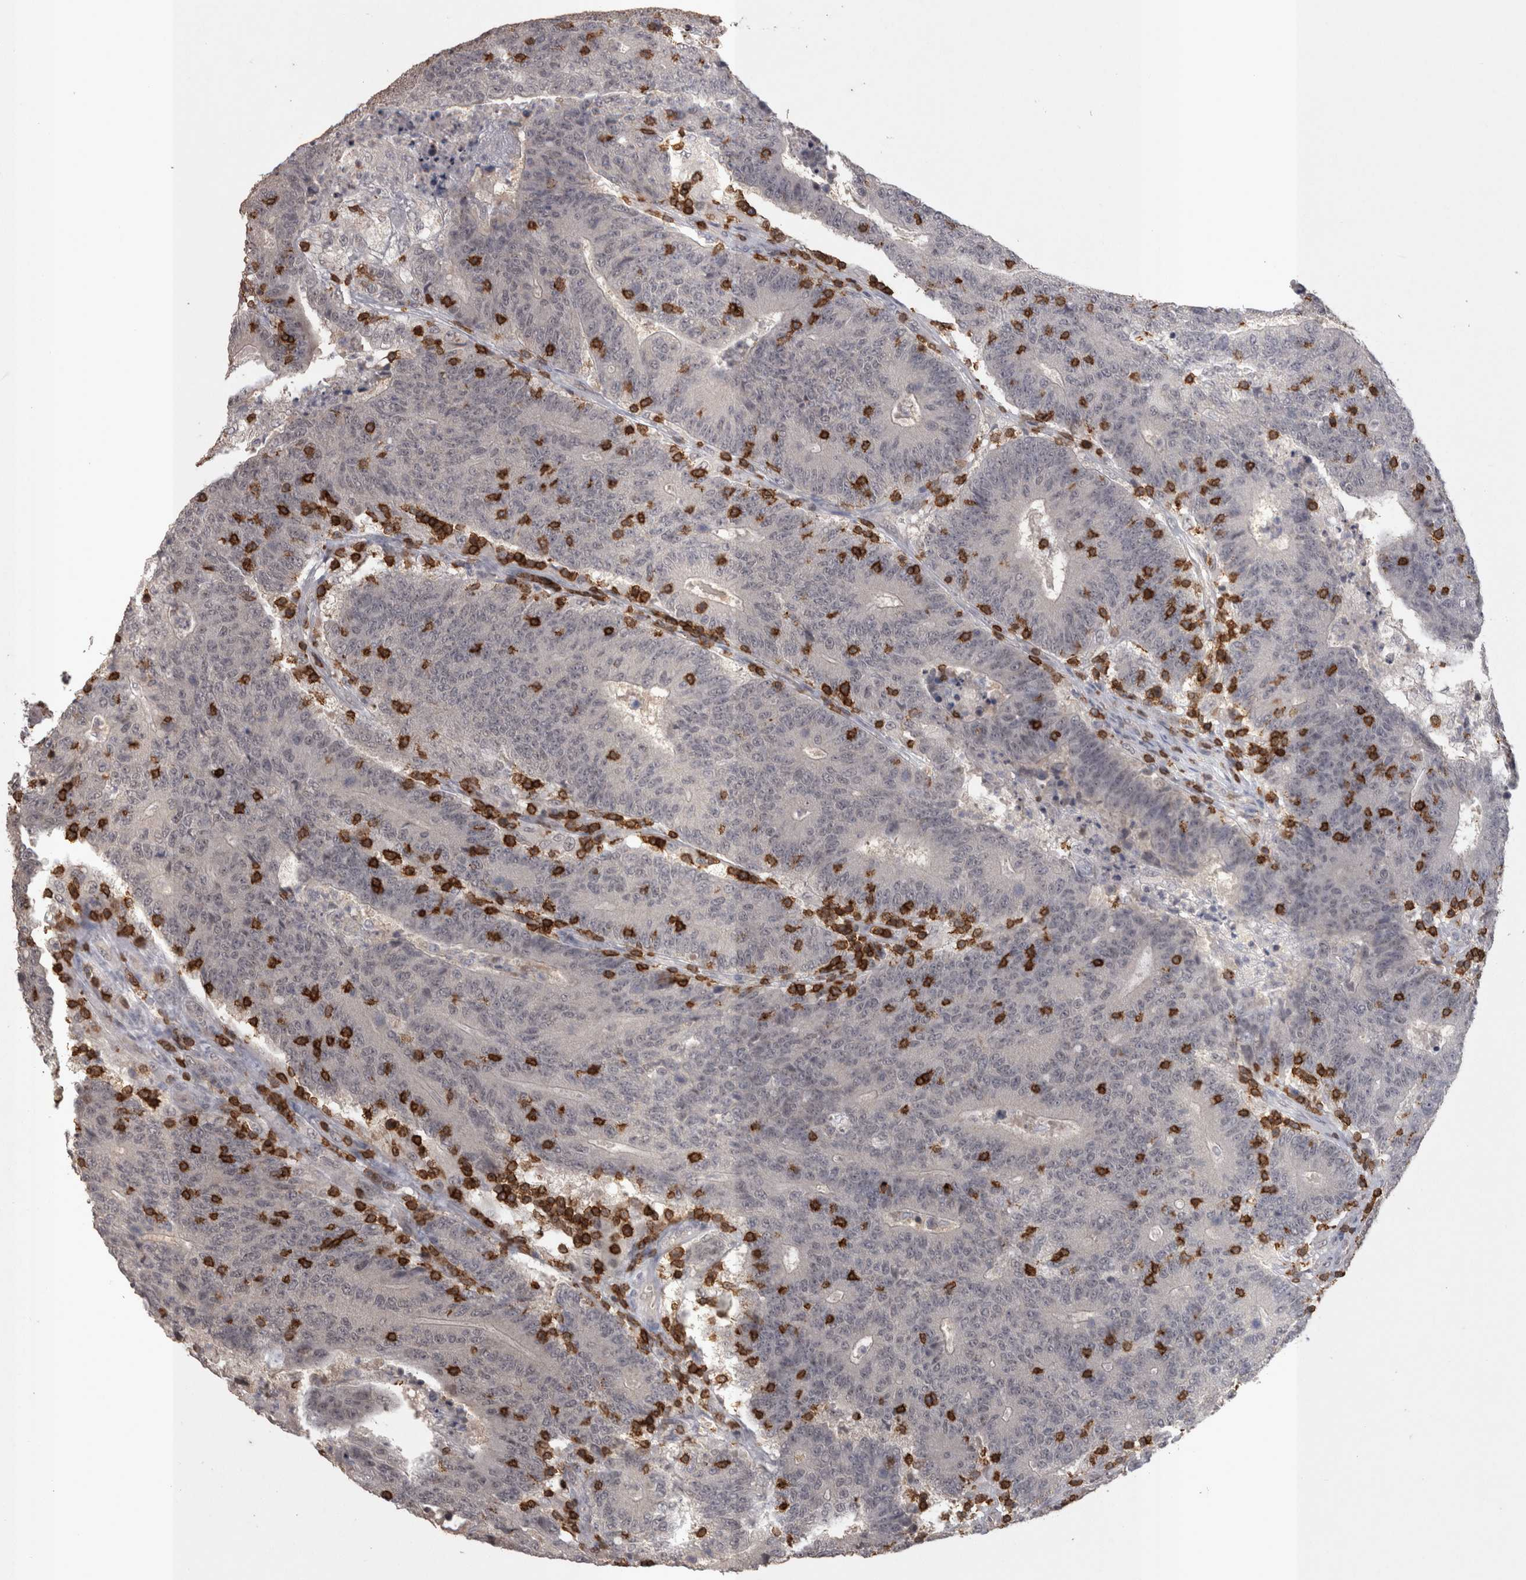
{"staining": {"intensity": "negative", "quantity": "none", "location": "none"}, "tissue": "colorectal cancer", "cell_type": "Tumor cells", "image_type": "cancer", "snomed": [{"axis": "morphology", "description": "Normal tissue, NOS"}, {"axis": "morphology", "description": "Adenocarcinoma, NOS"}, {"axis": "topography", "description": "Colon"}], "caption": "Tumor cells show no significant positivity in colorectal adenocarcinoma. The staining was performed using DAB (3,3'-diaminobenzidine) to visualize the protein expression in brown, while the nuclei were stained in blue with hematoxylin (Magnification: 20x).", "gene": "SKAP1", "patient": {"sex": "female", "age": 75}}